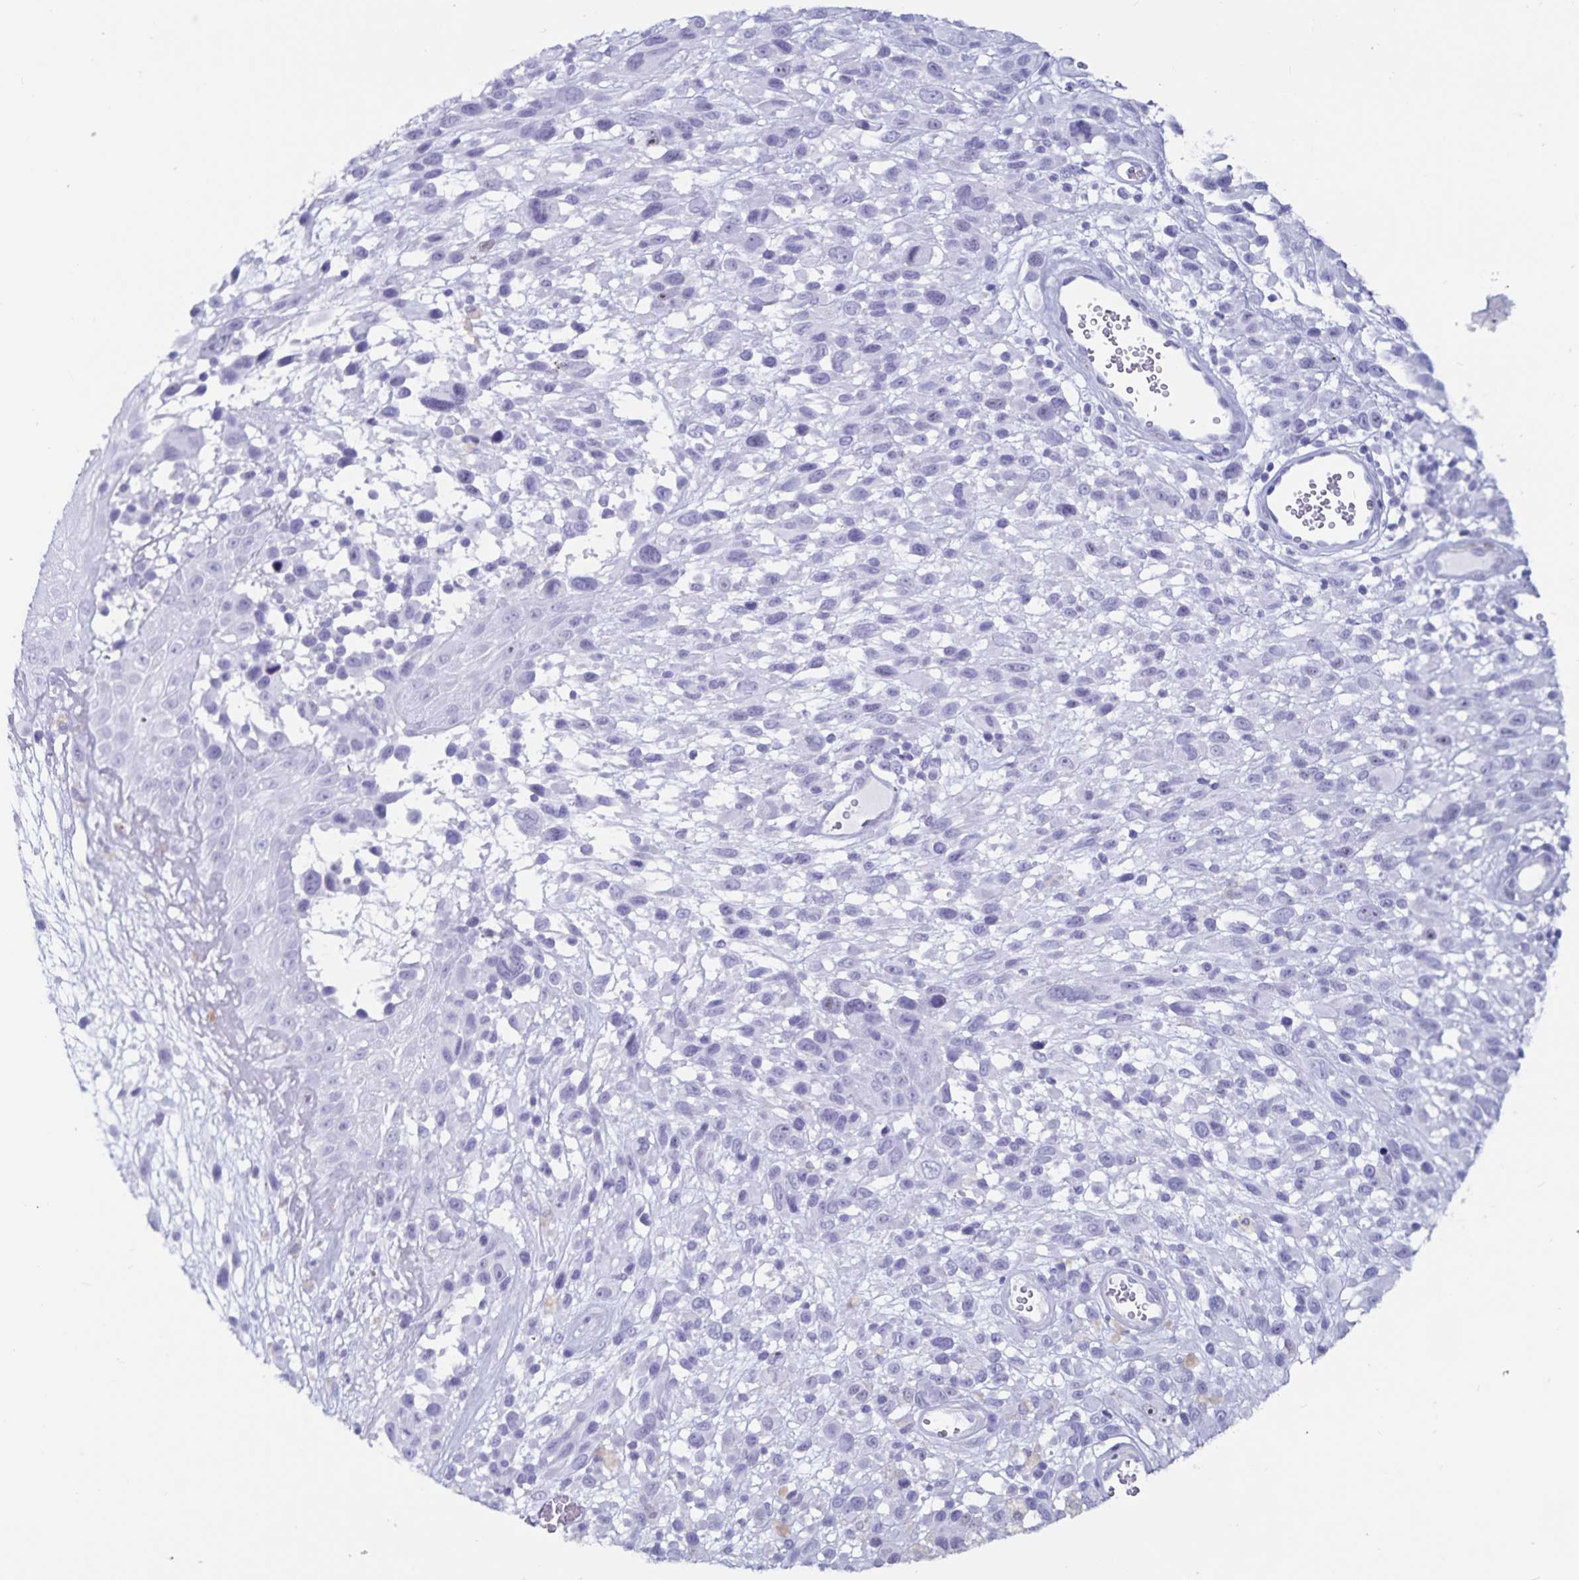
{"staining": {"intensity": "negative", "quantity": "none", "location": "none"}, "tissue": "melanoma", "cell_type": "Tumor cells", "image_type": "cancer", "snomed": [{"axis": "morphology", "description": "Malignant melanoma, NOS"}, {"axis": "topography", "description": "Skin"}], "caption": "IHC of human malignant melanoma shows no positivity in tumor cells.", "gene": "GPR137", "patient": {"sex": "male", "age": 68}}